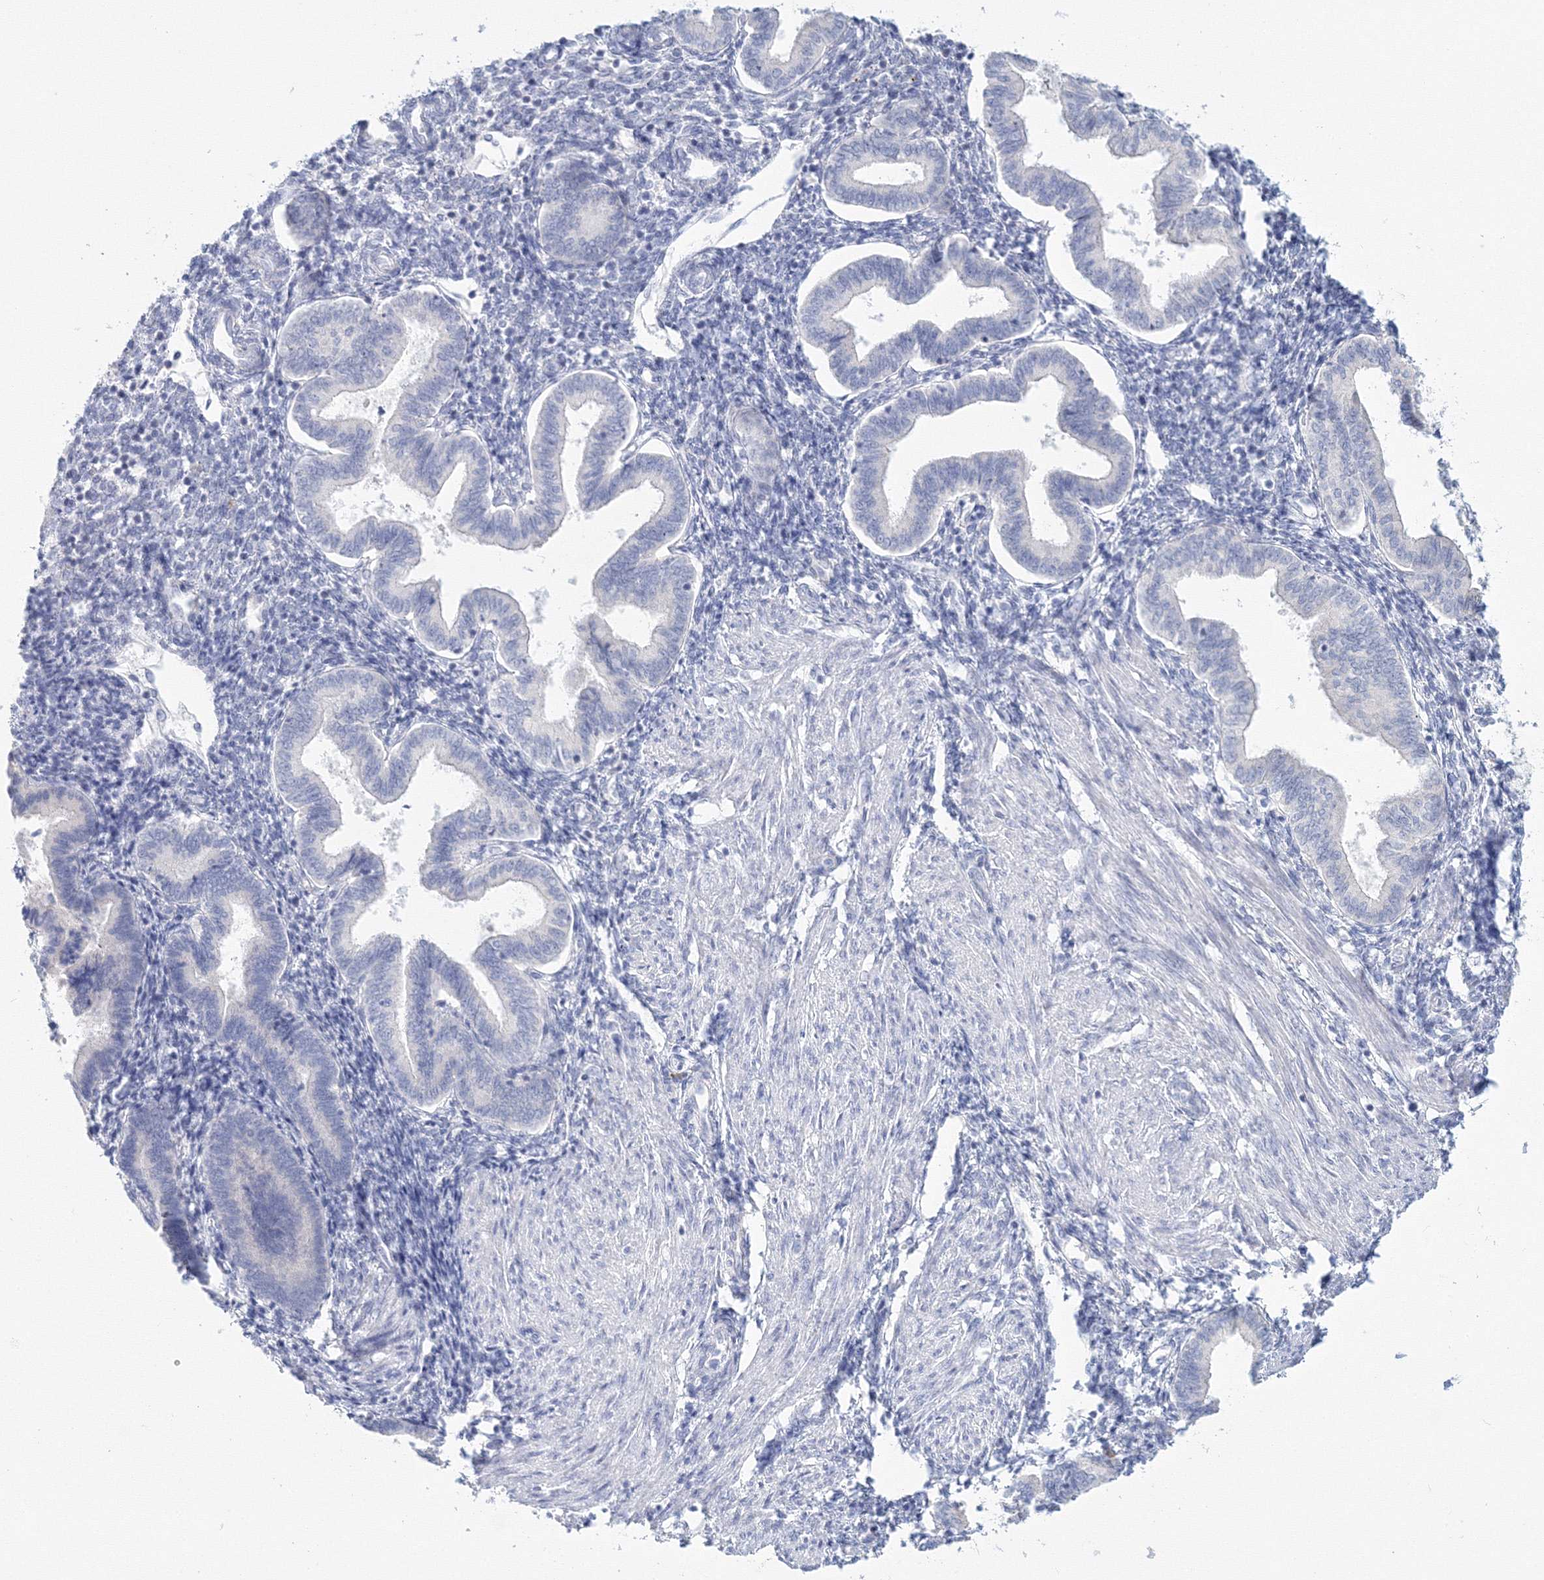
{"staining": {"intensity": "negative", "quantity": "none", "location": "none"}, "tissue": "endometrium", "cell_type": "Cells in endometrial stroma", "image_type": "normal", "snomed": [{"axis": "morphology", "description": "Normal tissue, NOS"}, {"axis": "topography", "description": "Endometrium"}], "caption": "Cells in endometrial stroma are negative for brown protein staining in normal endometrium.", "gene": "VSIG1", "patient": {"sex": "female", "age": 53}}